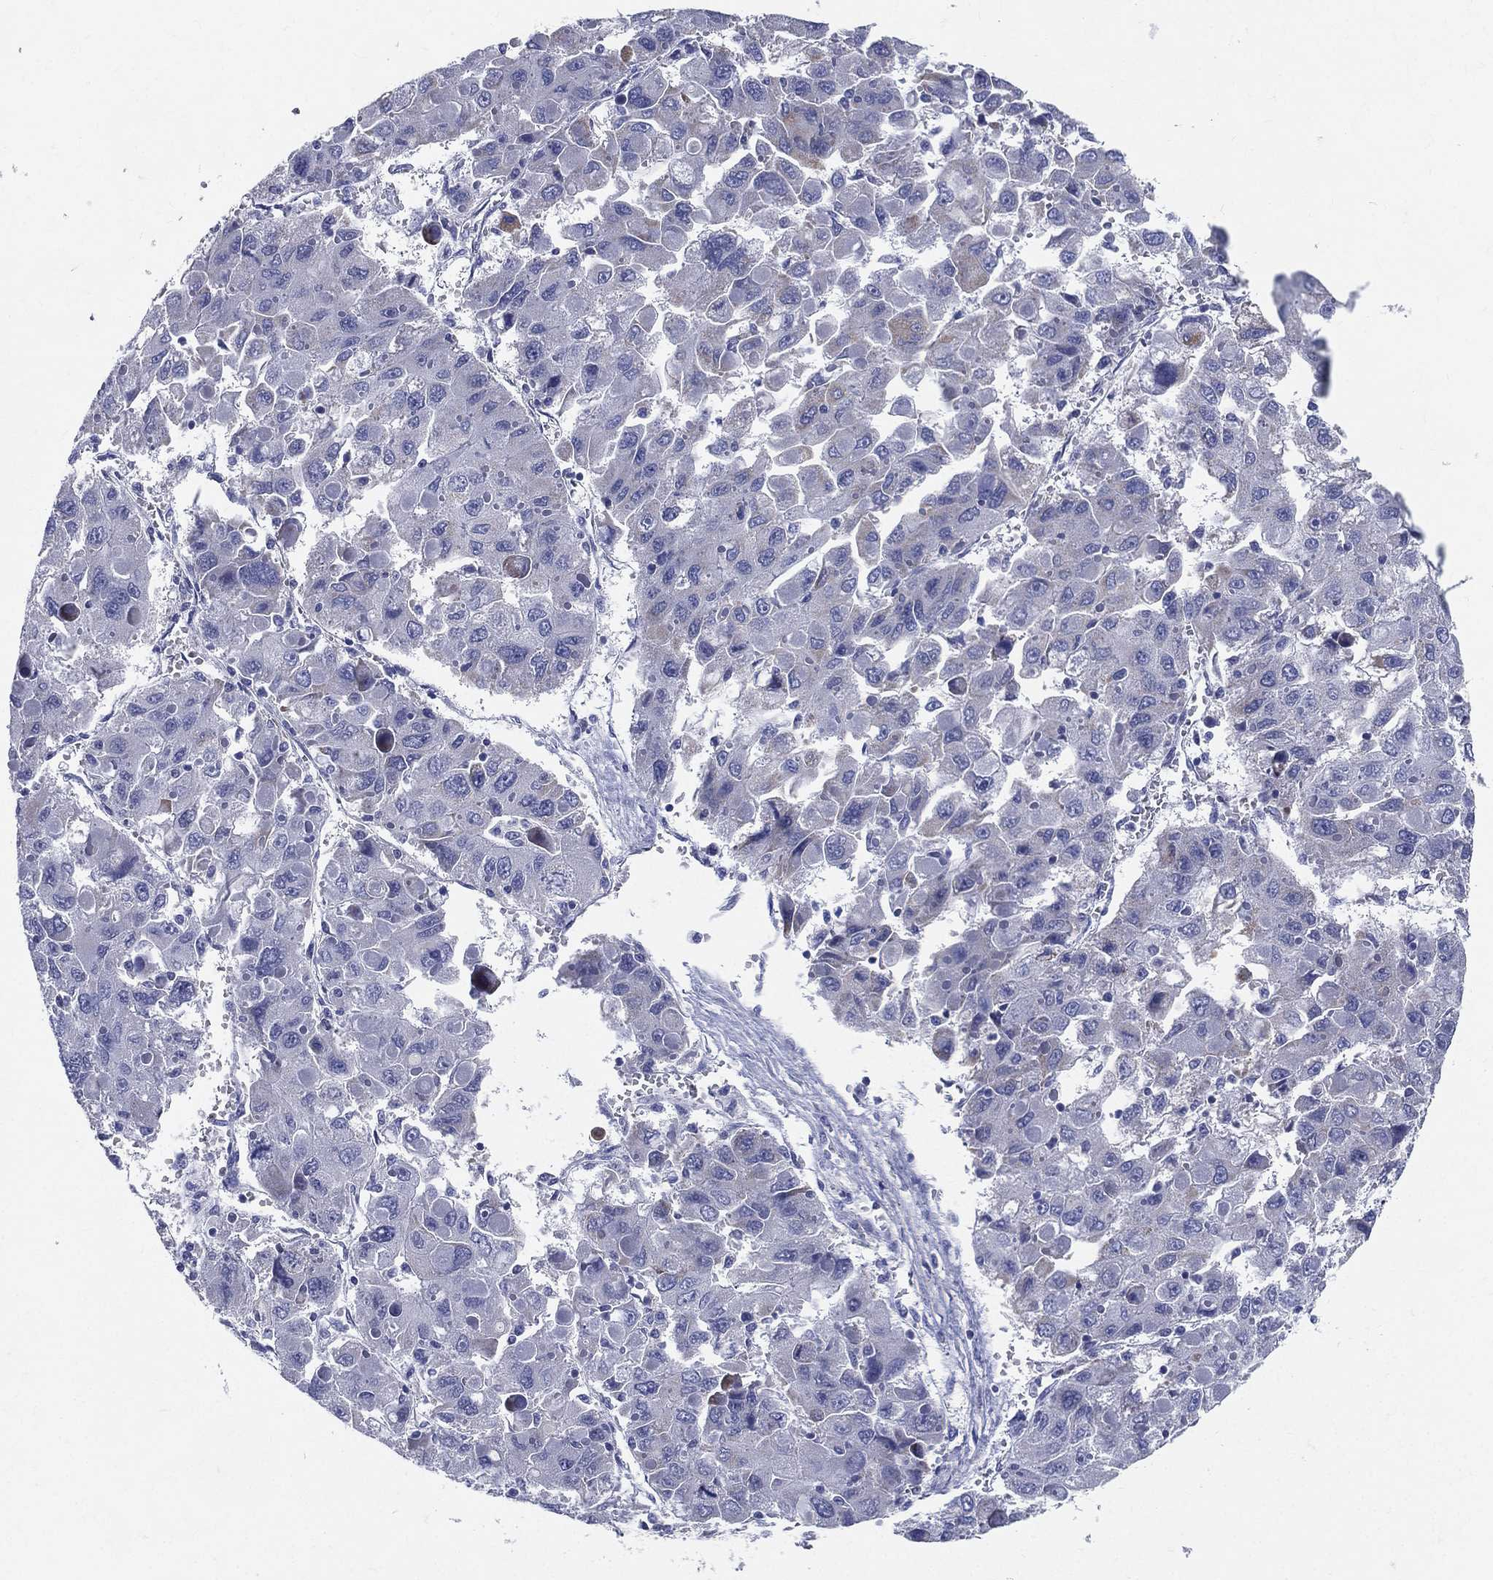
{"staining": {"intensity": "negative", "quantity": "none", "location": "none"}, "tissue": "liver cancer", "cell_type": "Tumor cells", "image_type": "cancer", "snomed": [{"axis": "morphology", "description": "Carcinoma, Hepatocellular, NOS"}, {"axis": "topography", "description": "Liver"}], "caption": "High magnification brightfield microscopy of liver cancer stained with DAB (3,3'-diaminobenzidine) (brown) and counterstained with hematoxylin (blue): tumor cells show no significant staining. (DAB (3,3'-diaminobenzidine) immunohistochemistry (IHC) with hematoxylin counter stain).", "gene": "PWWP3A", "patient": {"sex": "female", "age": 41}}